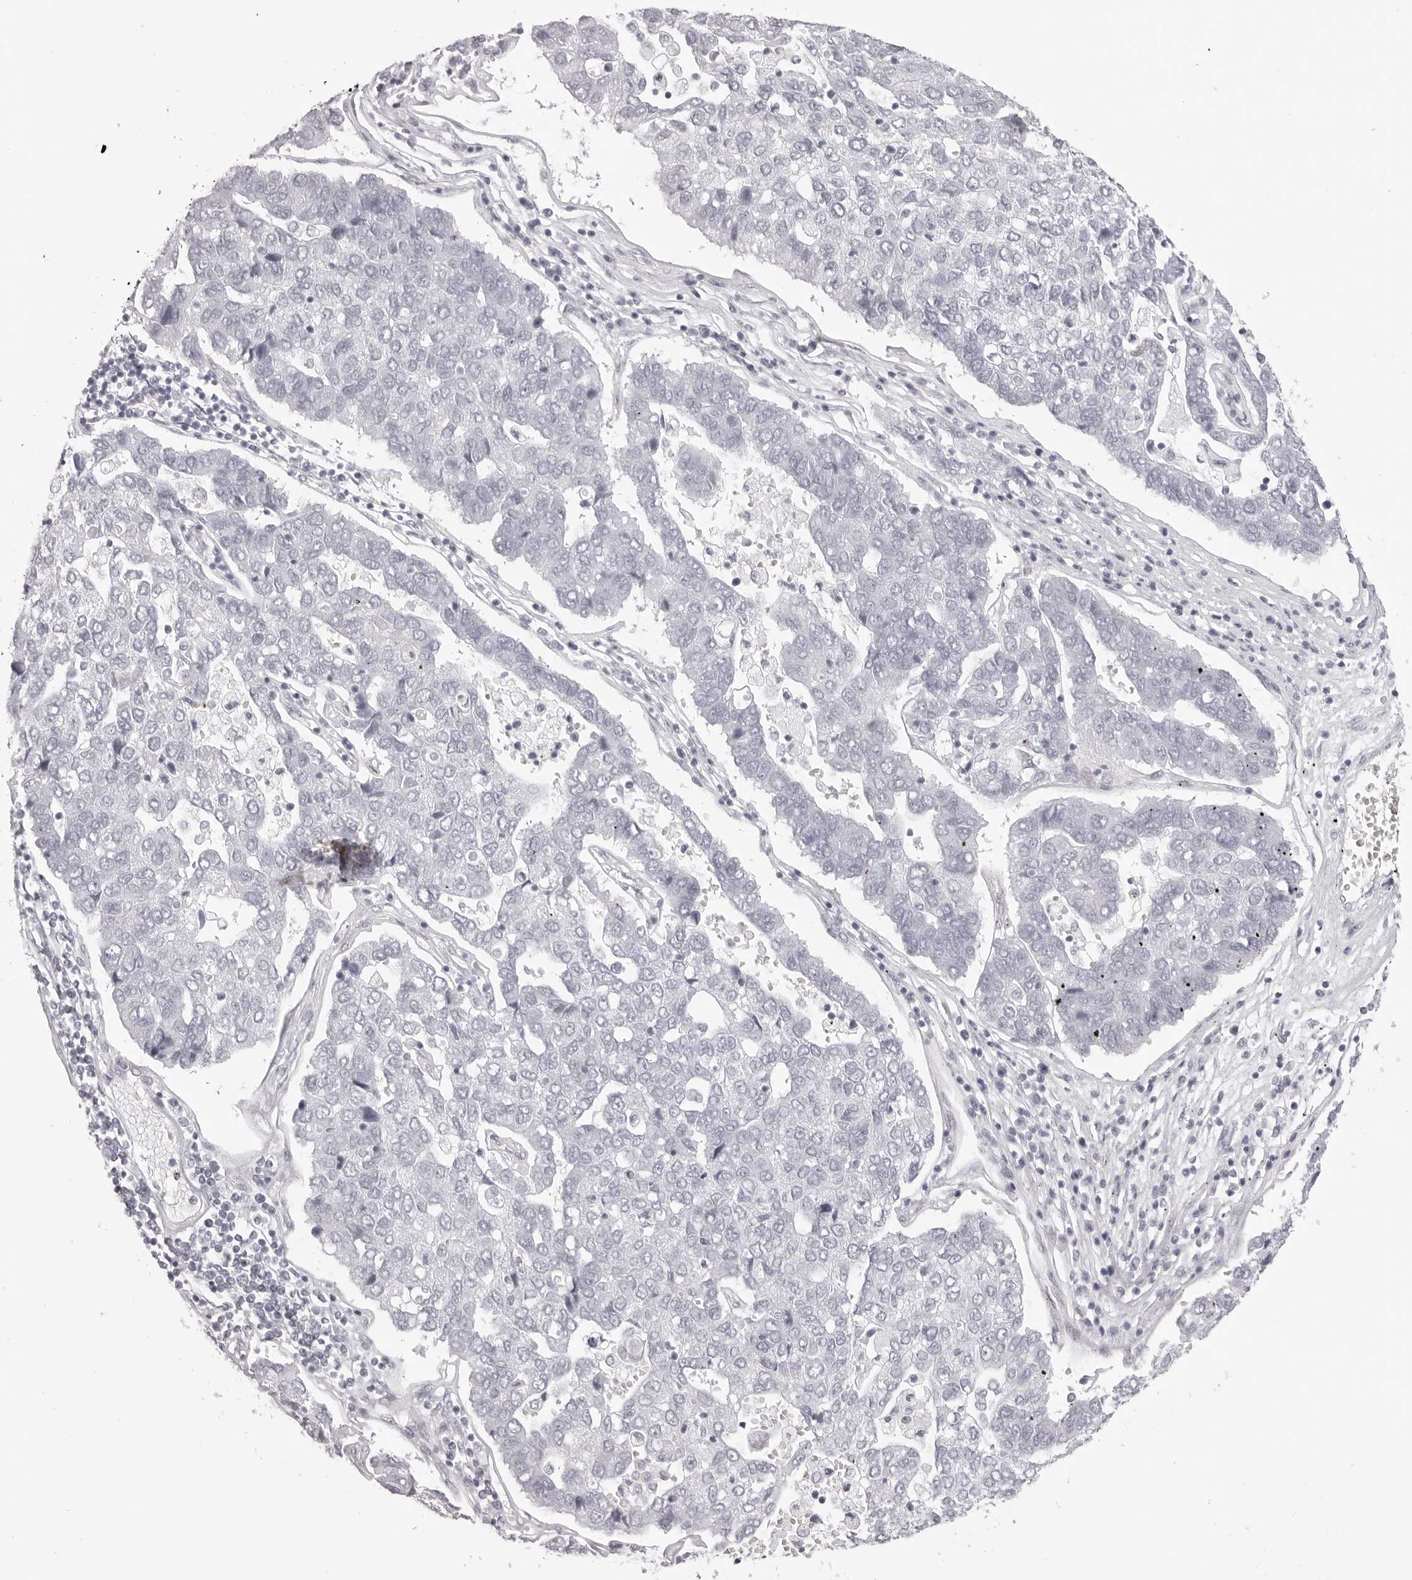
{"staining": {"intensity": "moderate", "quantity": "<25%", "location": "nuclear"}, "tissue": "pancreatic cancer", "cell_type": "Tumor cells", "image_type": "cancer", "snomed": [{"axis": "morphology", "description": "Adenocarcinoma, NOS"}, {"axis": "topography", "description": "Pancreas"}], "caption": "About <25% of tumor cells in human pancreatic adenocarcinoma exhibit moderate nuclear protein expression as visualized by brown immunohistochemical staining.", "gene": "MAFK", "patient": {"sex": "female", "age": 61}}